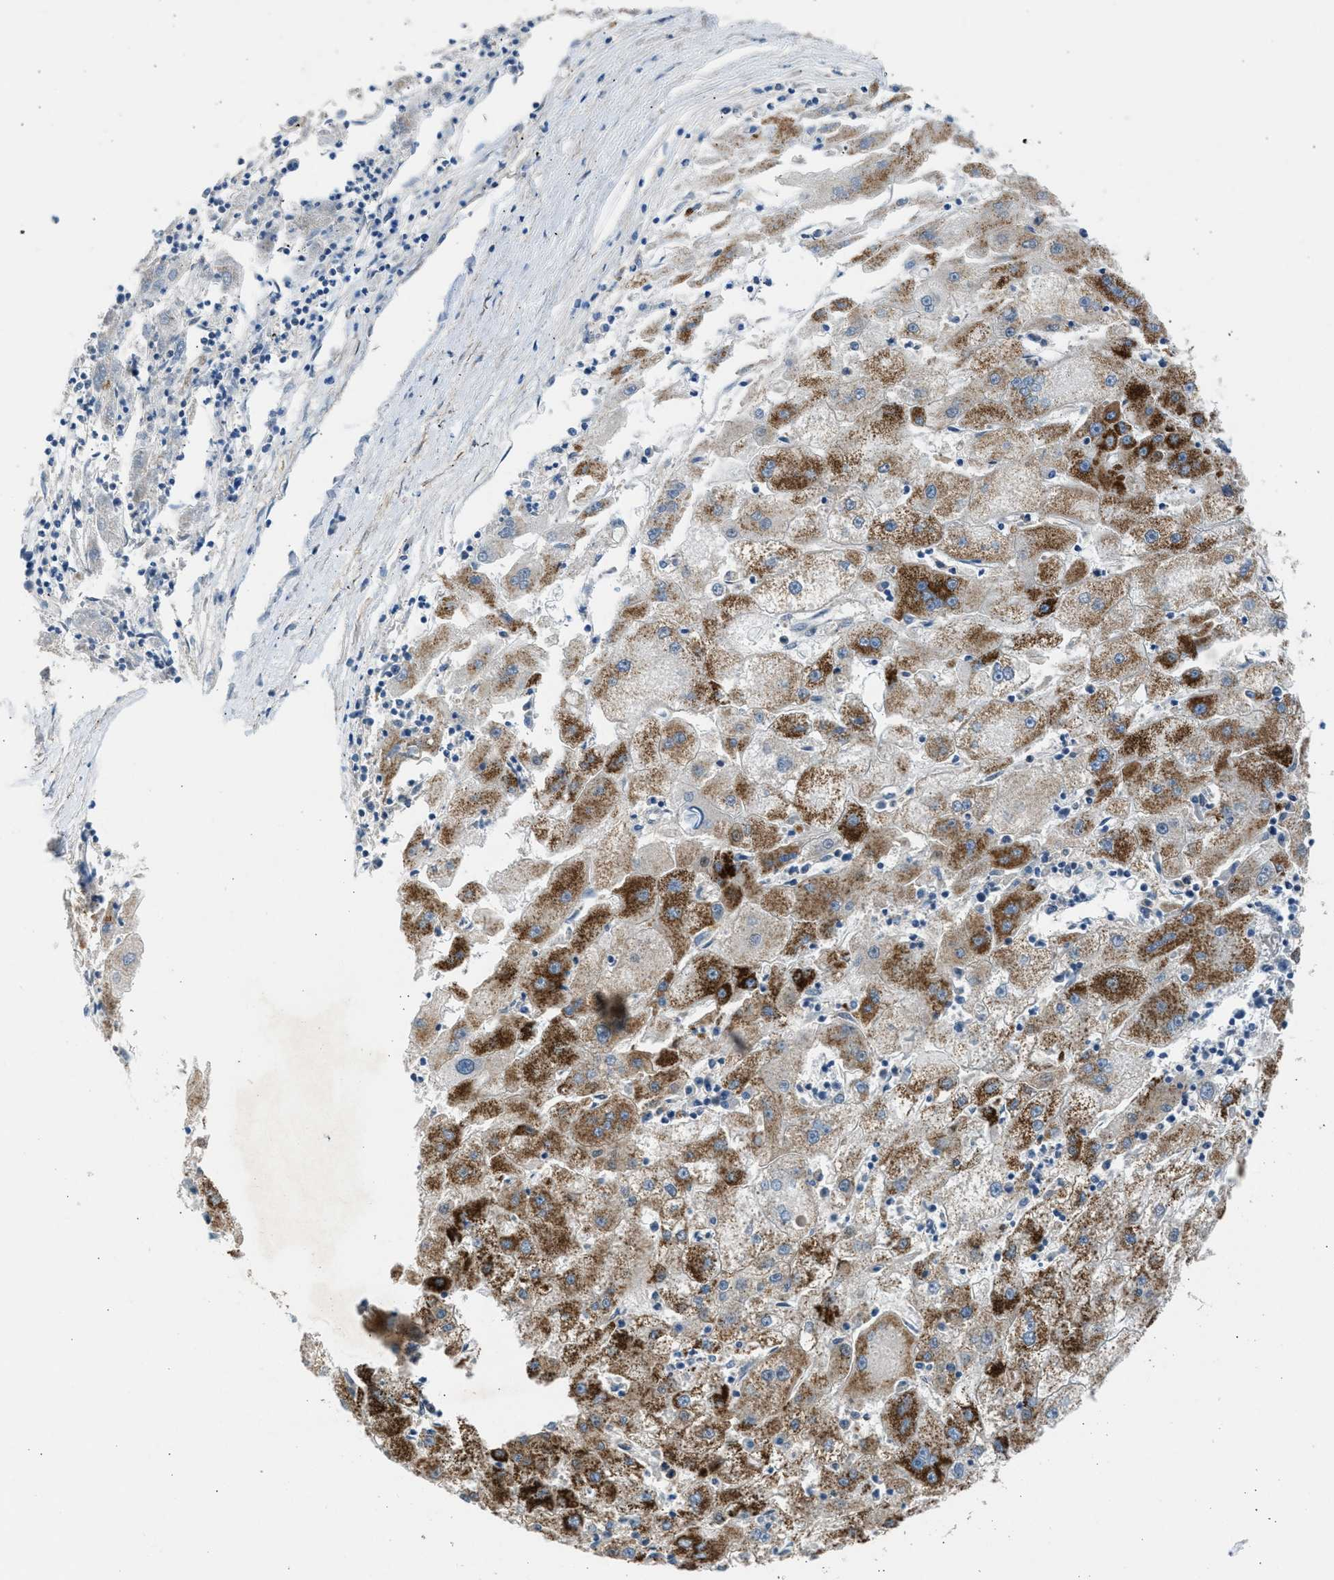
{"staining": {"intensity": "strong", "quantity": "25%-75%", "location": "cytoplasmic/membranous"}, "tissue": "liver cancer", "cell_type": "Tumor cells", "image_type": "cancer", "snomed": [{"axis": "morphology", "description": "Carcinoma, Hepatocellular, NOS"}, {"axis": "topography", "description": "Liver"}], "caption": "Protein staining shows strong cytoplasmic/membranous expression in approximately 25%-75% of tumor cells in liver hepatocellular carcinoma. The protein of interest is stained brown, and the nuclei are stained in blue (DAB IHC with brightfield microscopy, high magnification).", "gene": "PCNX3", "patient": {"sex": "male", "age": 72}}